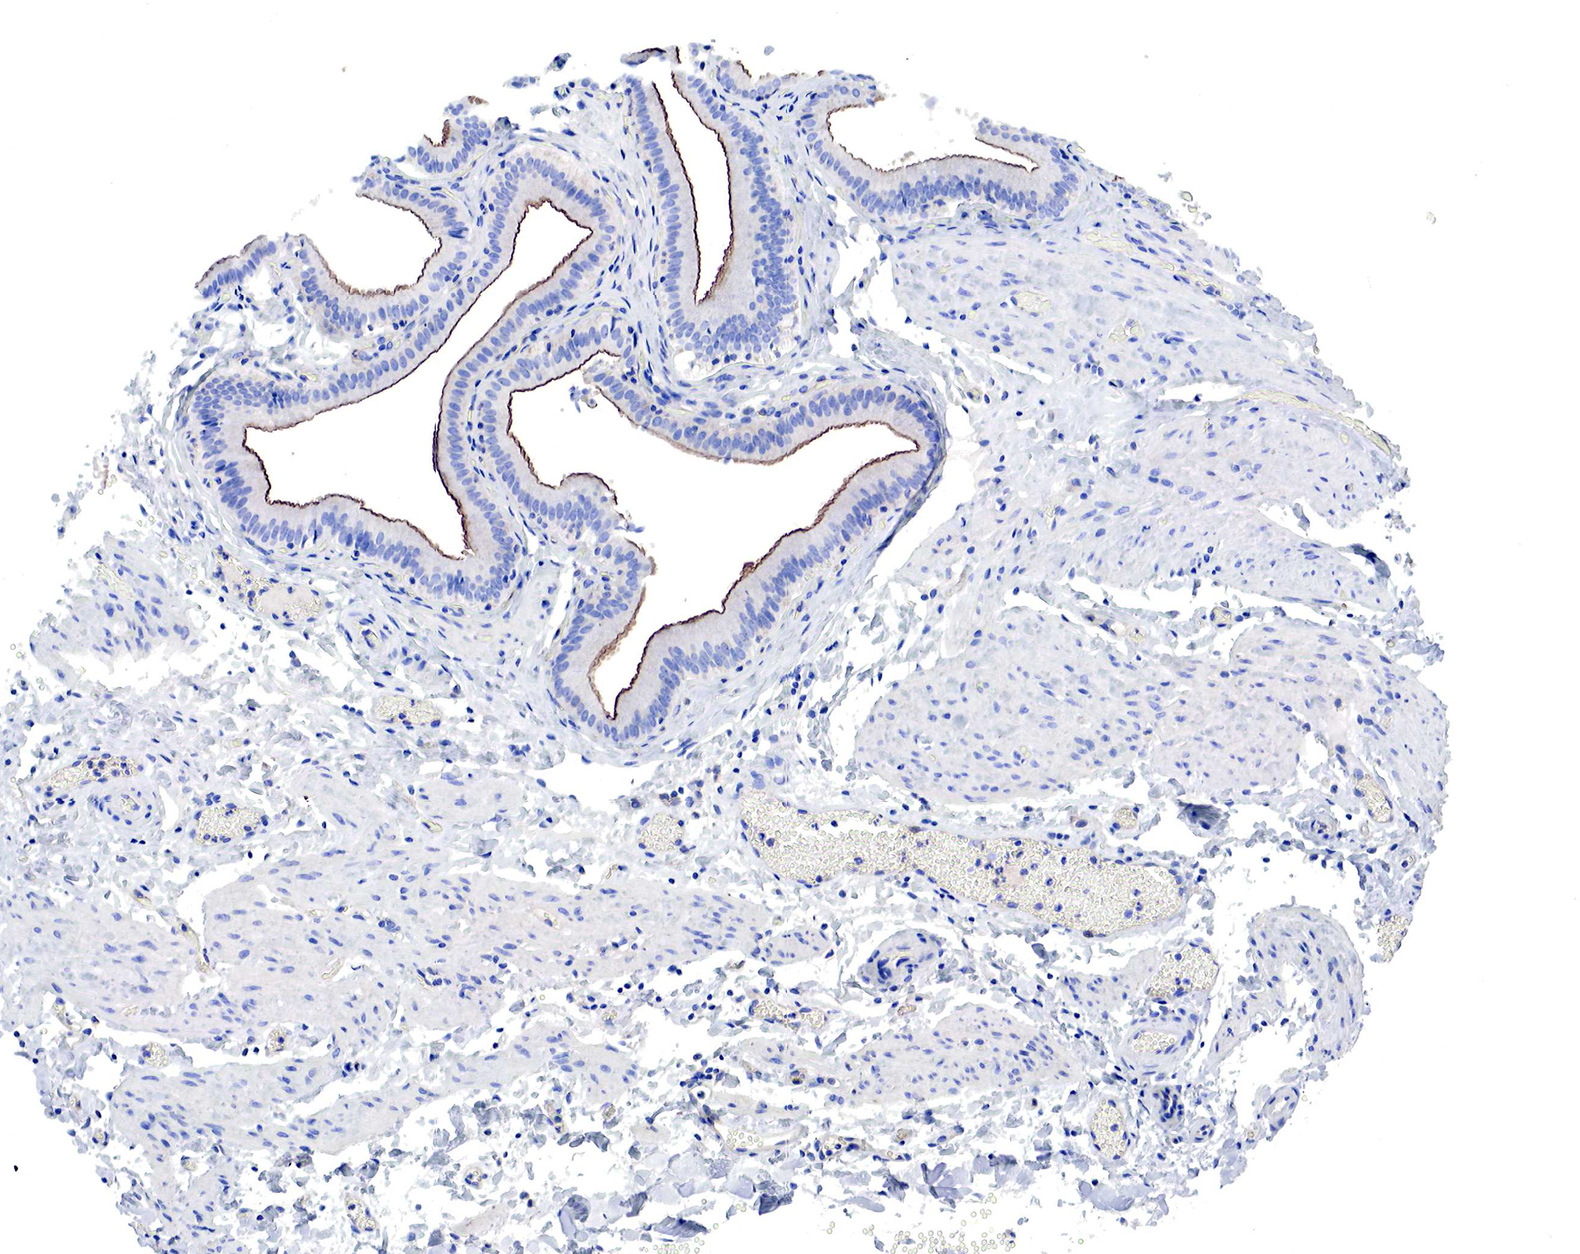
{"staining": {"intensity": "strong", "quantity": ">75%", "location": "cytoplasmic/membranous"}, "tissue": "gallbladder", "cell_type": "Glandular cells", "image_type": "normal", "snomed": [{"axis": "morphology", "description": "Normal tissue, NOS"}, {"axis": "topography", "description": "Gallbladder"}], "caption": "Immunohistochemistry (DAB) staining of benign human gallbladder reveals strong cytoplasmic/membranous protein positivity in about >75% of glandular cells. Ihc stains the protein in brown and the nuclei are stained blue.", "gene": "MSN", "patient": {"sex": "female", "age": 44}}